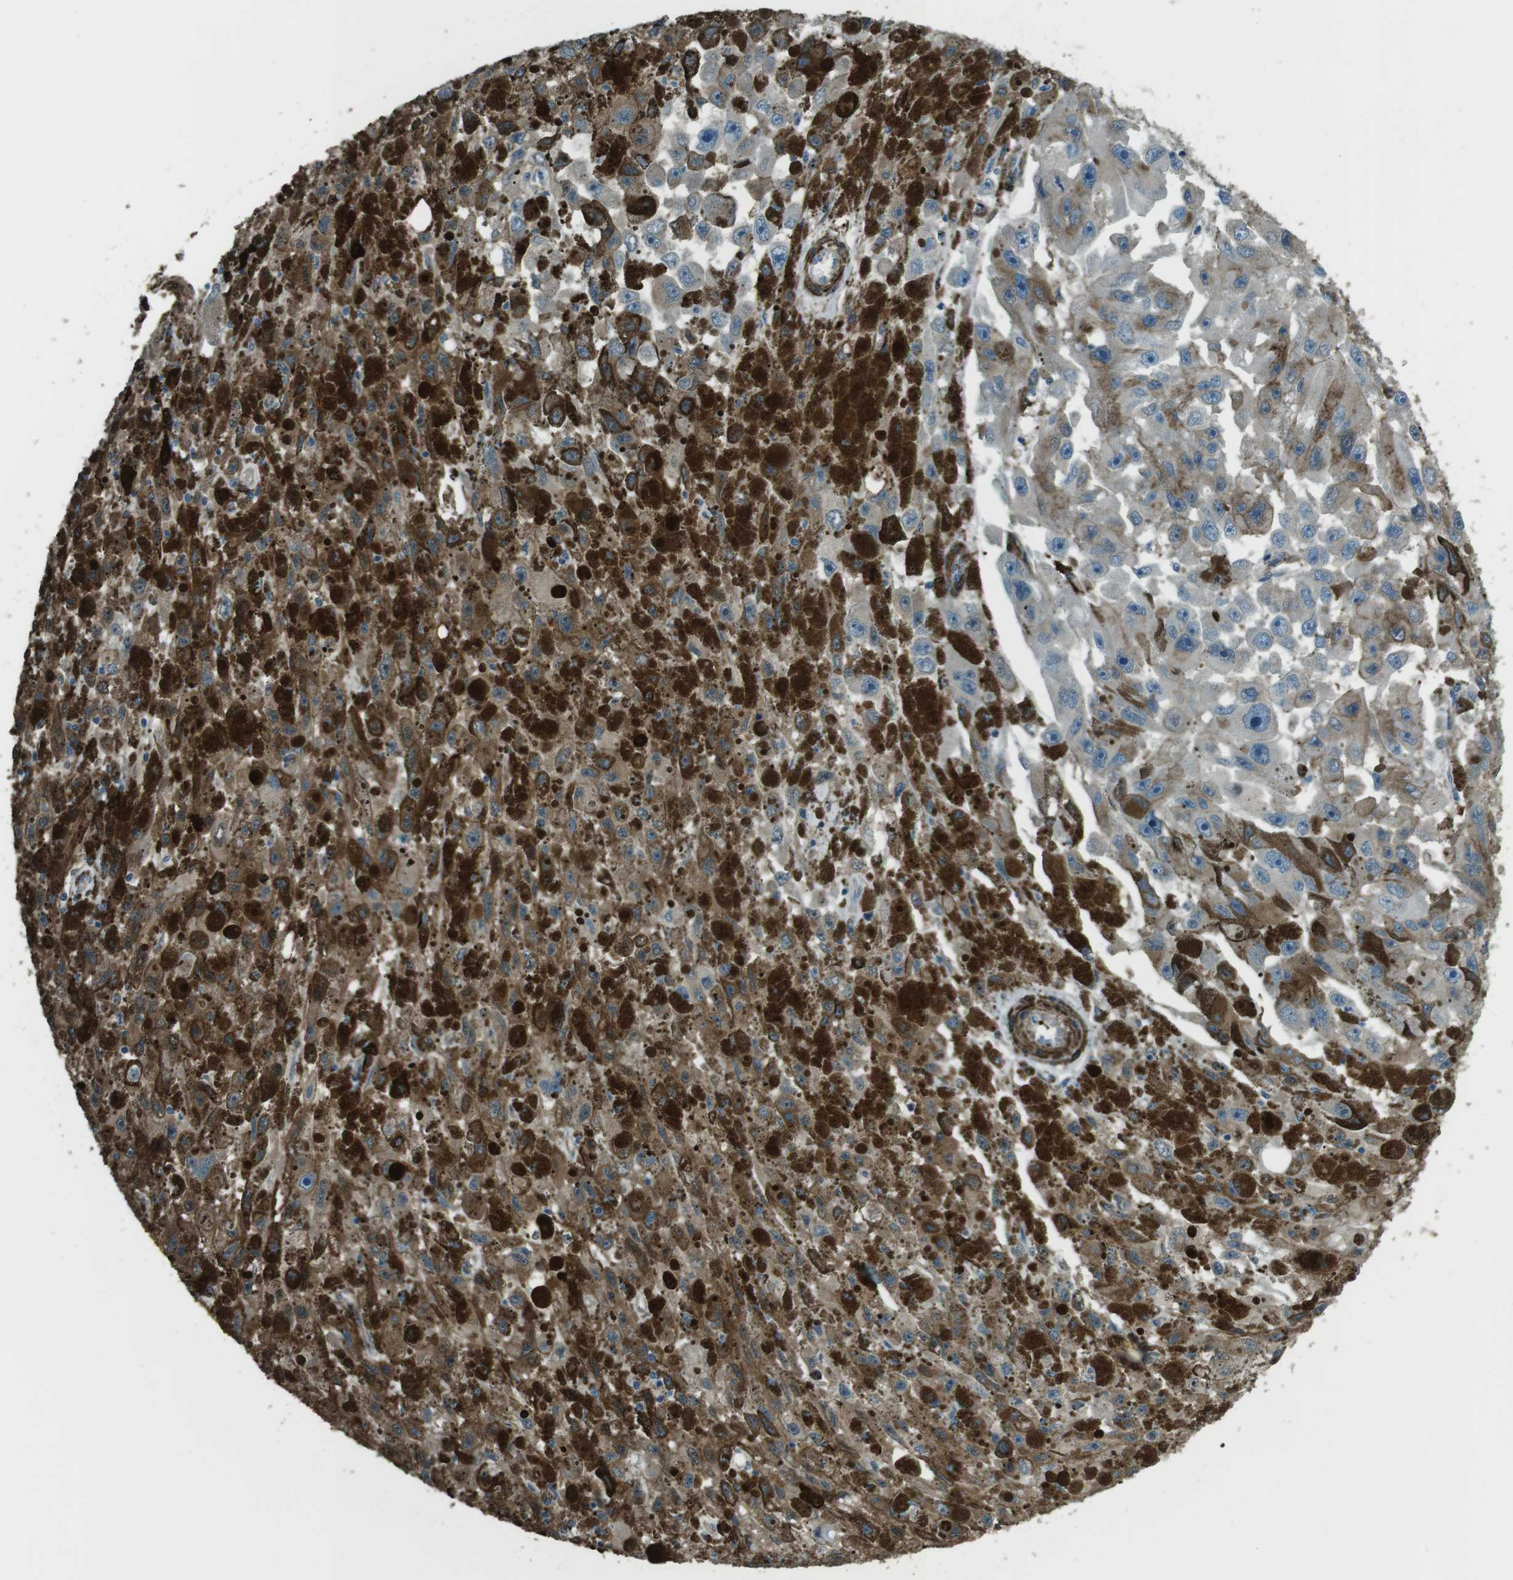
{"staining": {"intensity": "moderate", "quantity": ">75%", "location": "cytoplasmic/membranous"}, "tissue": "melanoma", "cell_type": "Tumor cells", "image_type": "cancer", "snomed": [{"axis": "morphology", "description": "Malignant melanoma, NOS"}, {"axis": "topography", "description": "Skin"}], "caption": "A photomicrograph showing moderate cytoplasmic/membranous positivity in about >75% of tumor cells in melanoma, as visualized by brown immunohistochemical staining.", "gene": "SFT2D1", "patient": {"sex": "female", "age": 104}}